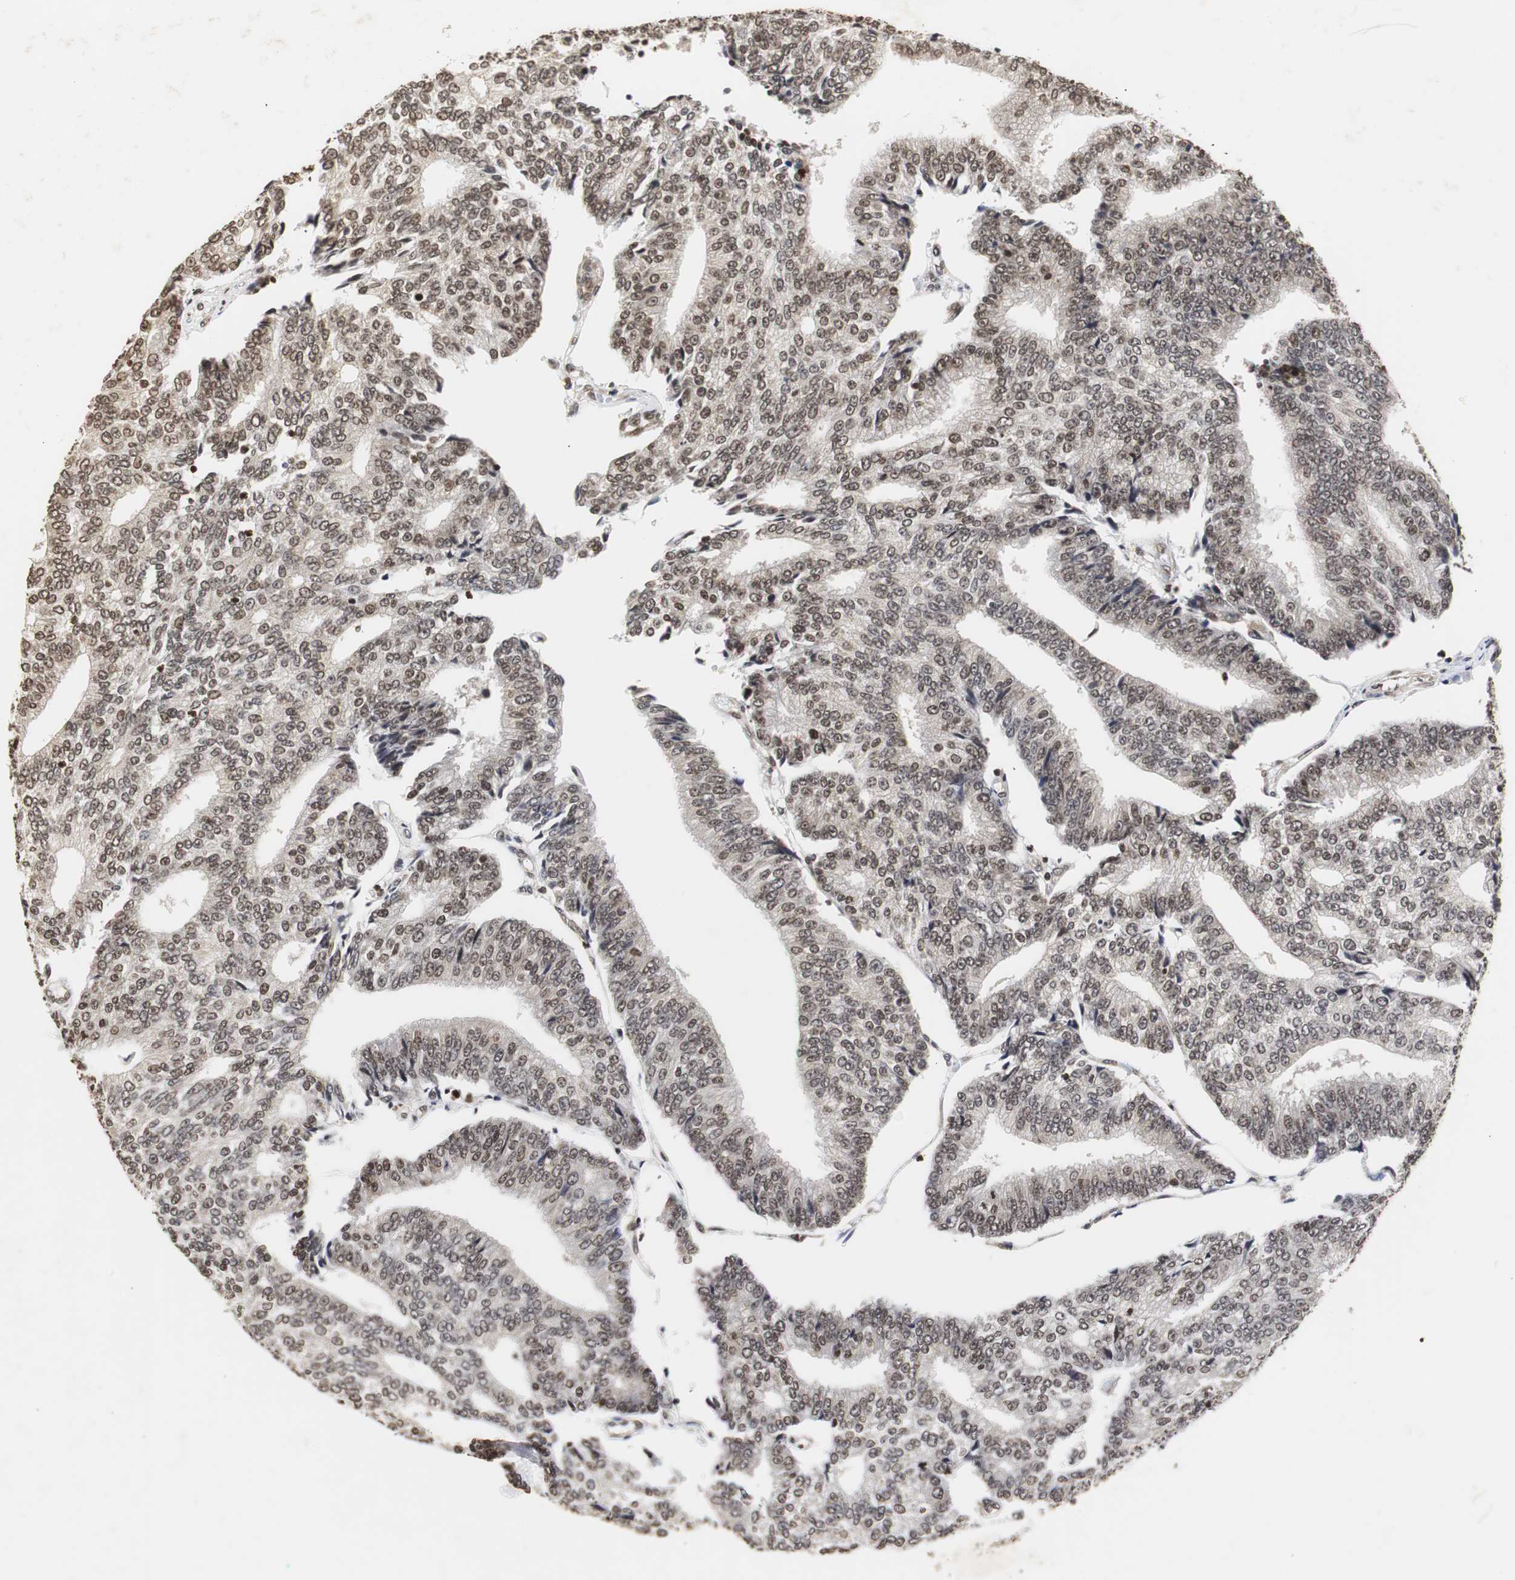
{"staining": {"intensity": "moderate", "quantity": "25%-75%", "location": "nuclear"}, "tissue": "prostate cancer", "cell_type": "Tumor cells", "image_type": "cancer", "snomed": [{"axis": "morphology", "description": "Adenocarcinoma, High grade"}, {"axis": "topography", "description": "Prostate"}], "caption": "DAB (3,3'-diaminobenzidine) immunohistochemical staining of human prostate cancer reveals moderate nuclear protein expression in approximately 25%-75% of tumor cells.", "gene": "ZFC3H1", "patient": {"sex": "male", "age": 55}}